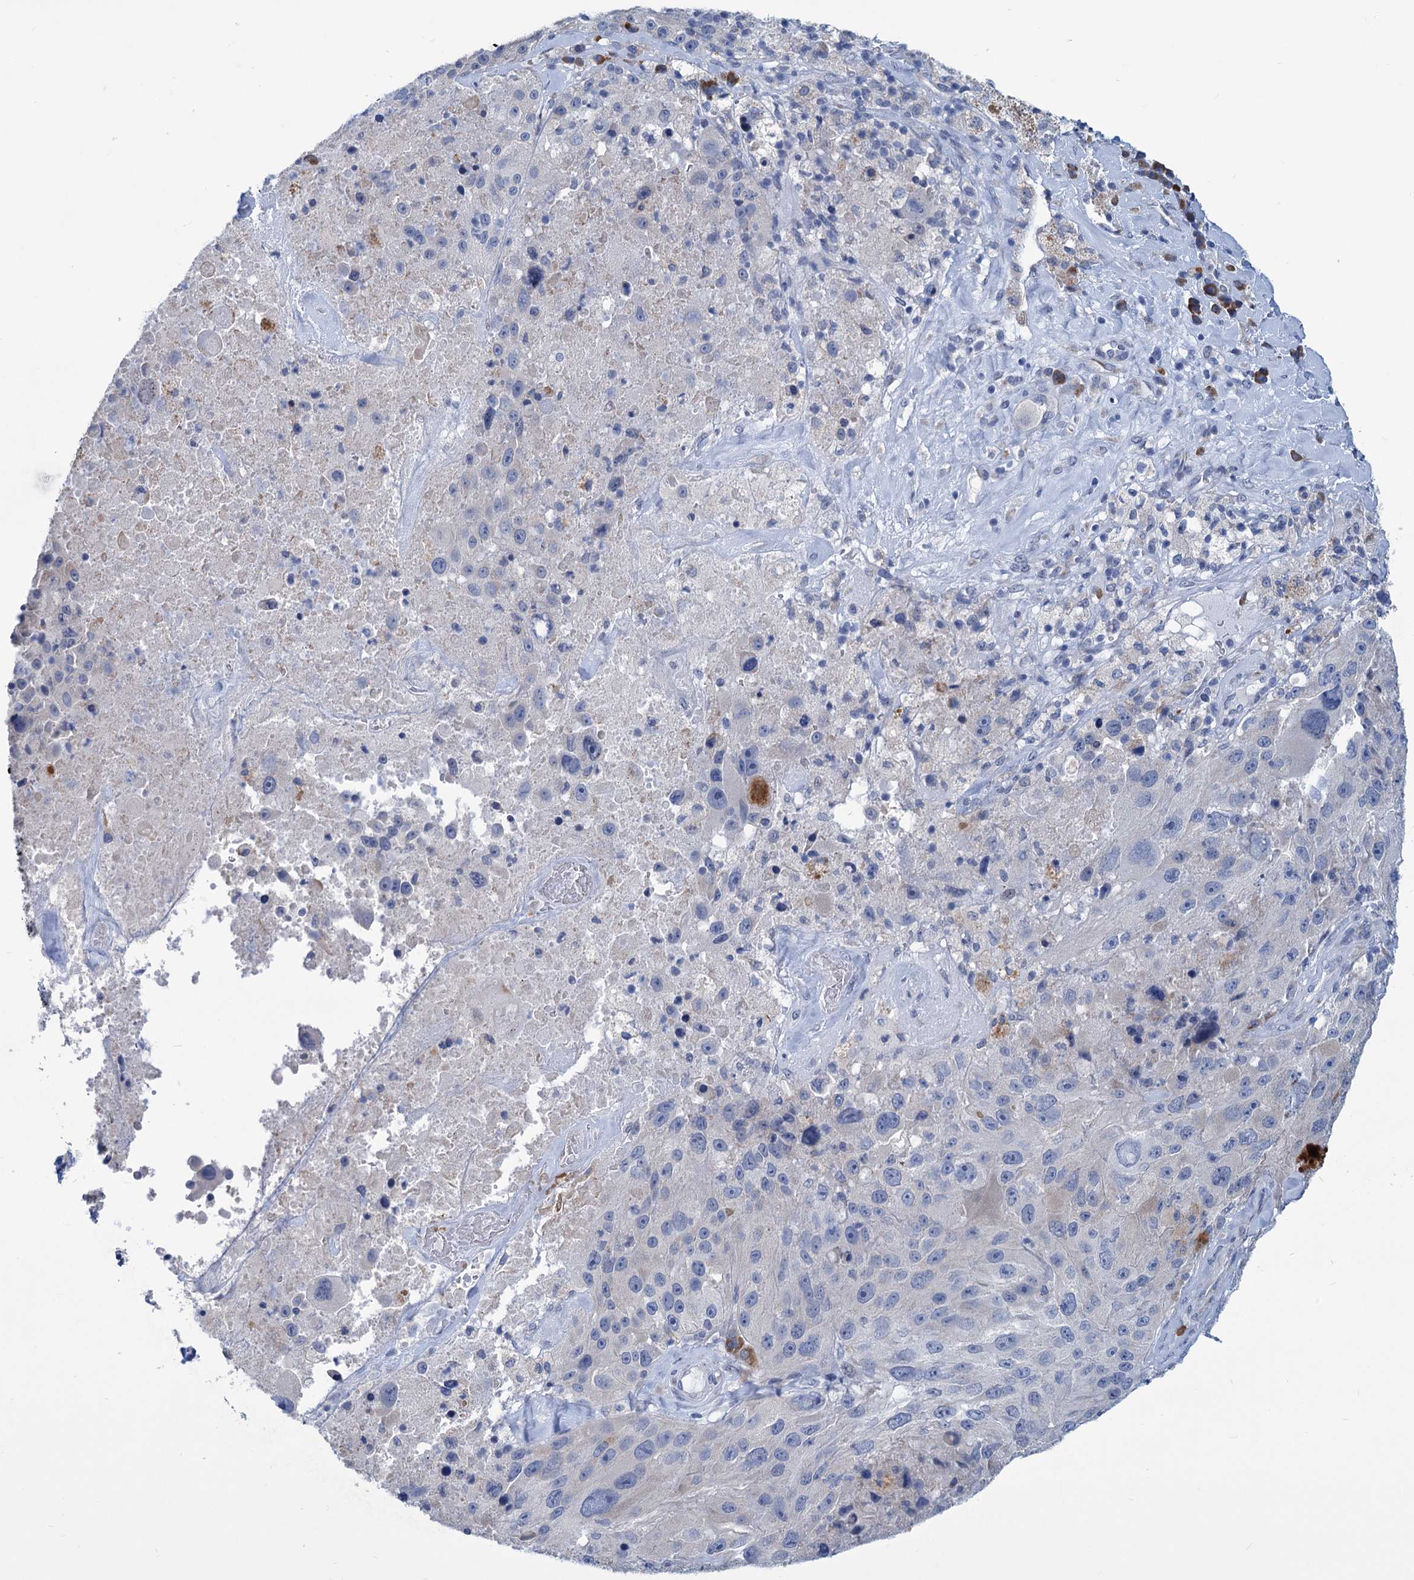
{"staining": {"intensity": "negative", "quantity": "none", "location": "none"}, "tissue": "melanoma", "cell_type": "Tumor cells", "image_type": "cancer", "snomed": [{"axis": "morphology", "description": "Malignant melanoma, Metastatic site"}, {"axis": "topography", "description": "Lymph node"}], "caption": "Protein analysis of melanoma demonstrates no significant positivity in tumor cells.", "gene": "NEU3", "patient": {"sex": "male", "age": 62}}